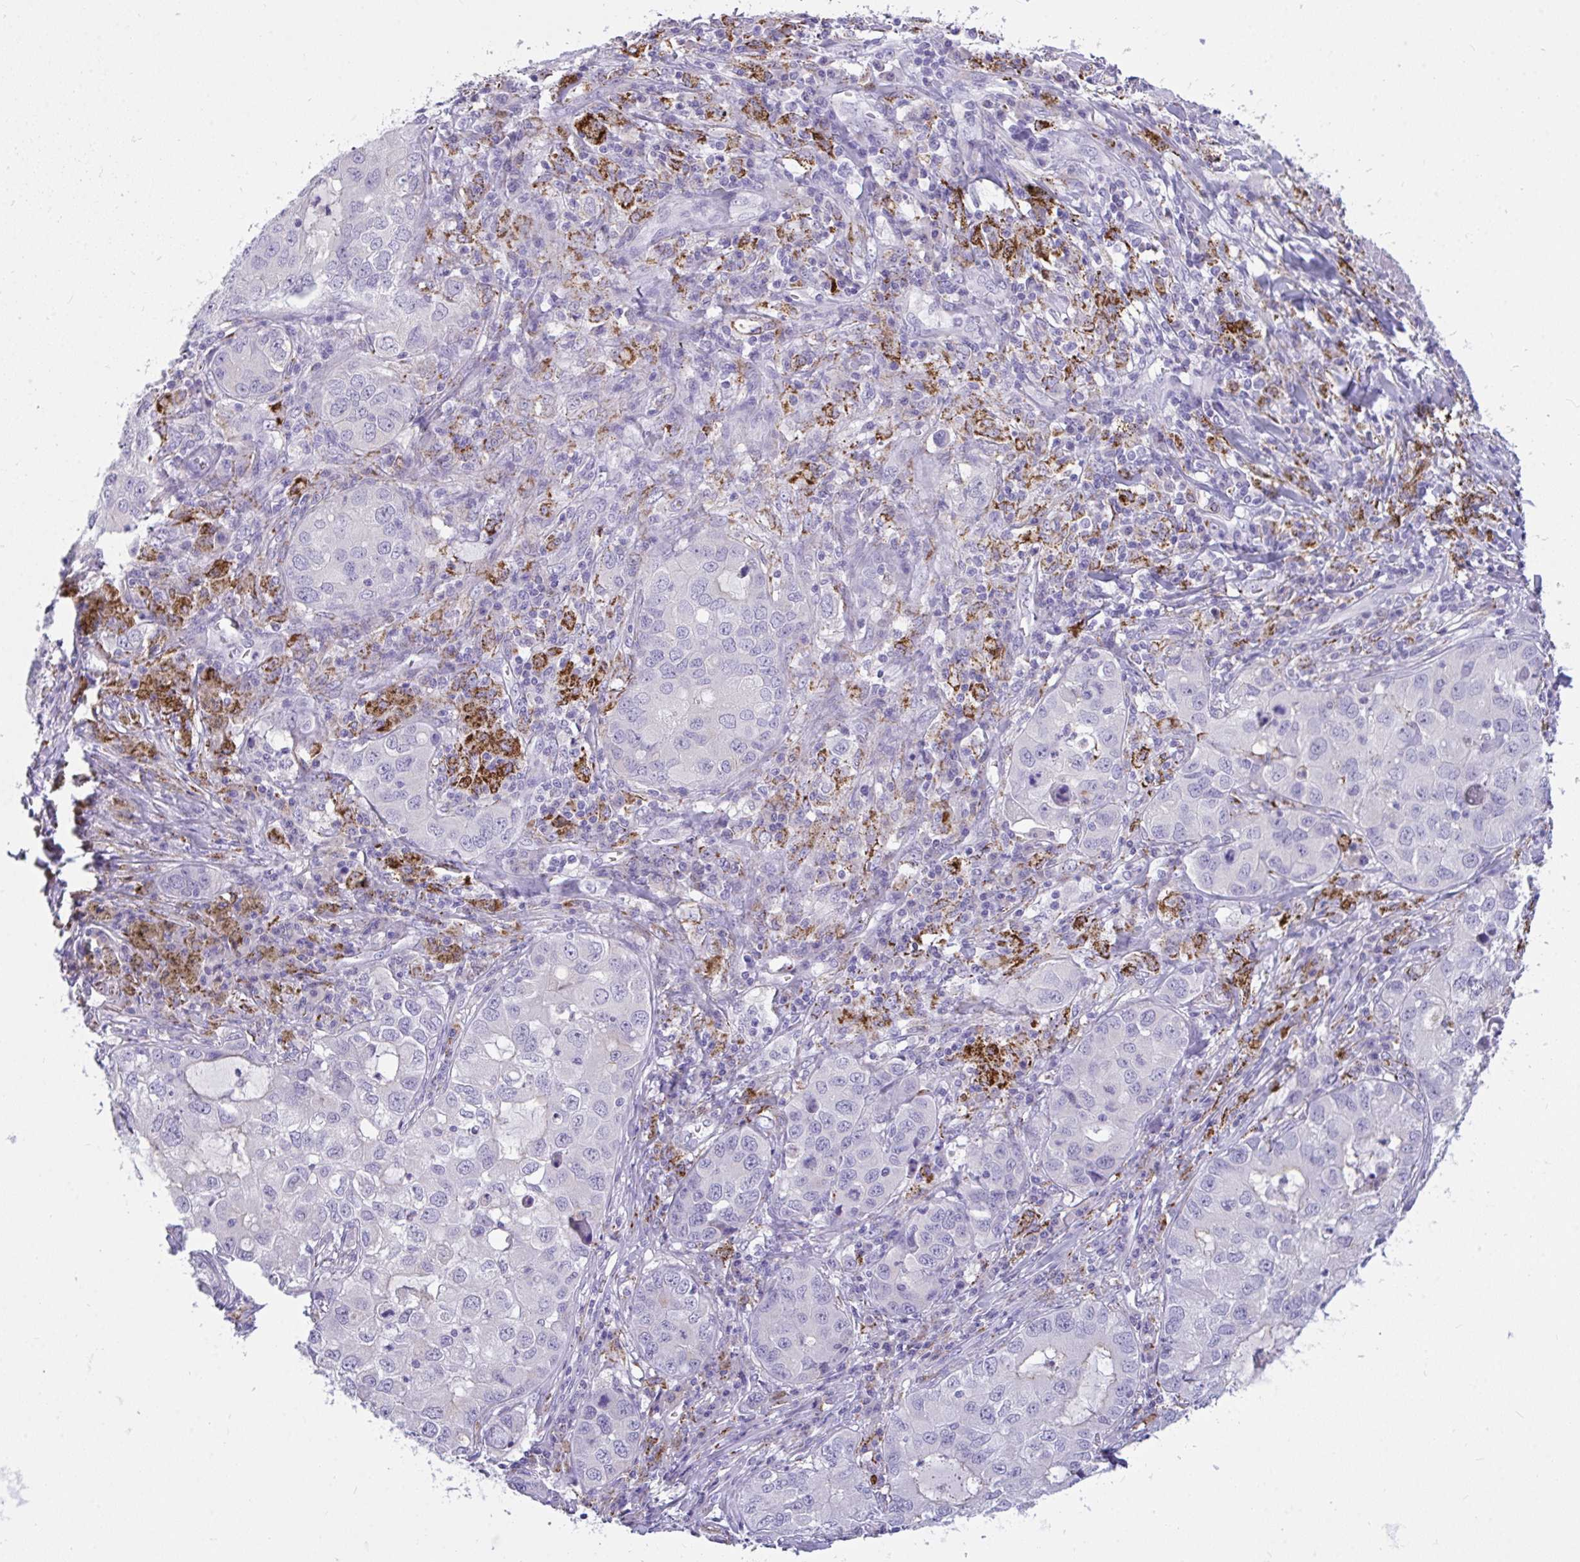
{"staining": {"intensity": "negative", "quantity": "none", "location": "none"}, "tissue": "lung cancer", "cell_type": "Tumor cells", "image_type": "cancer", "snomed": [{"axis": "morphology", "description": "Normal morphology"}, {"axis": "morphology", "description": "Adenocarcinoma, NOS"}, {"axis": "topography", "description": "Lymph node"}, {"axis": "topography", "description": "Lung"}], "caption": "This is an immunohistochemistry (IHC) micrograph of lung cancer. There is no expression in tumor cells.", "gene": "SEMA6B", "patient": {"sex": "female", "age": 51}}